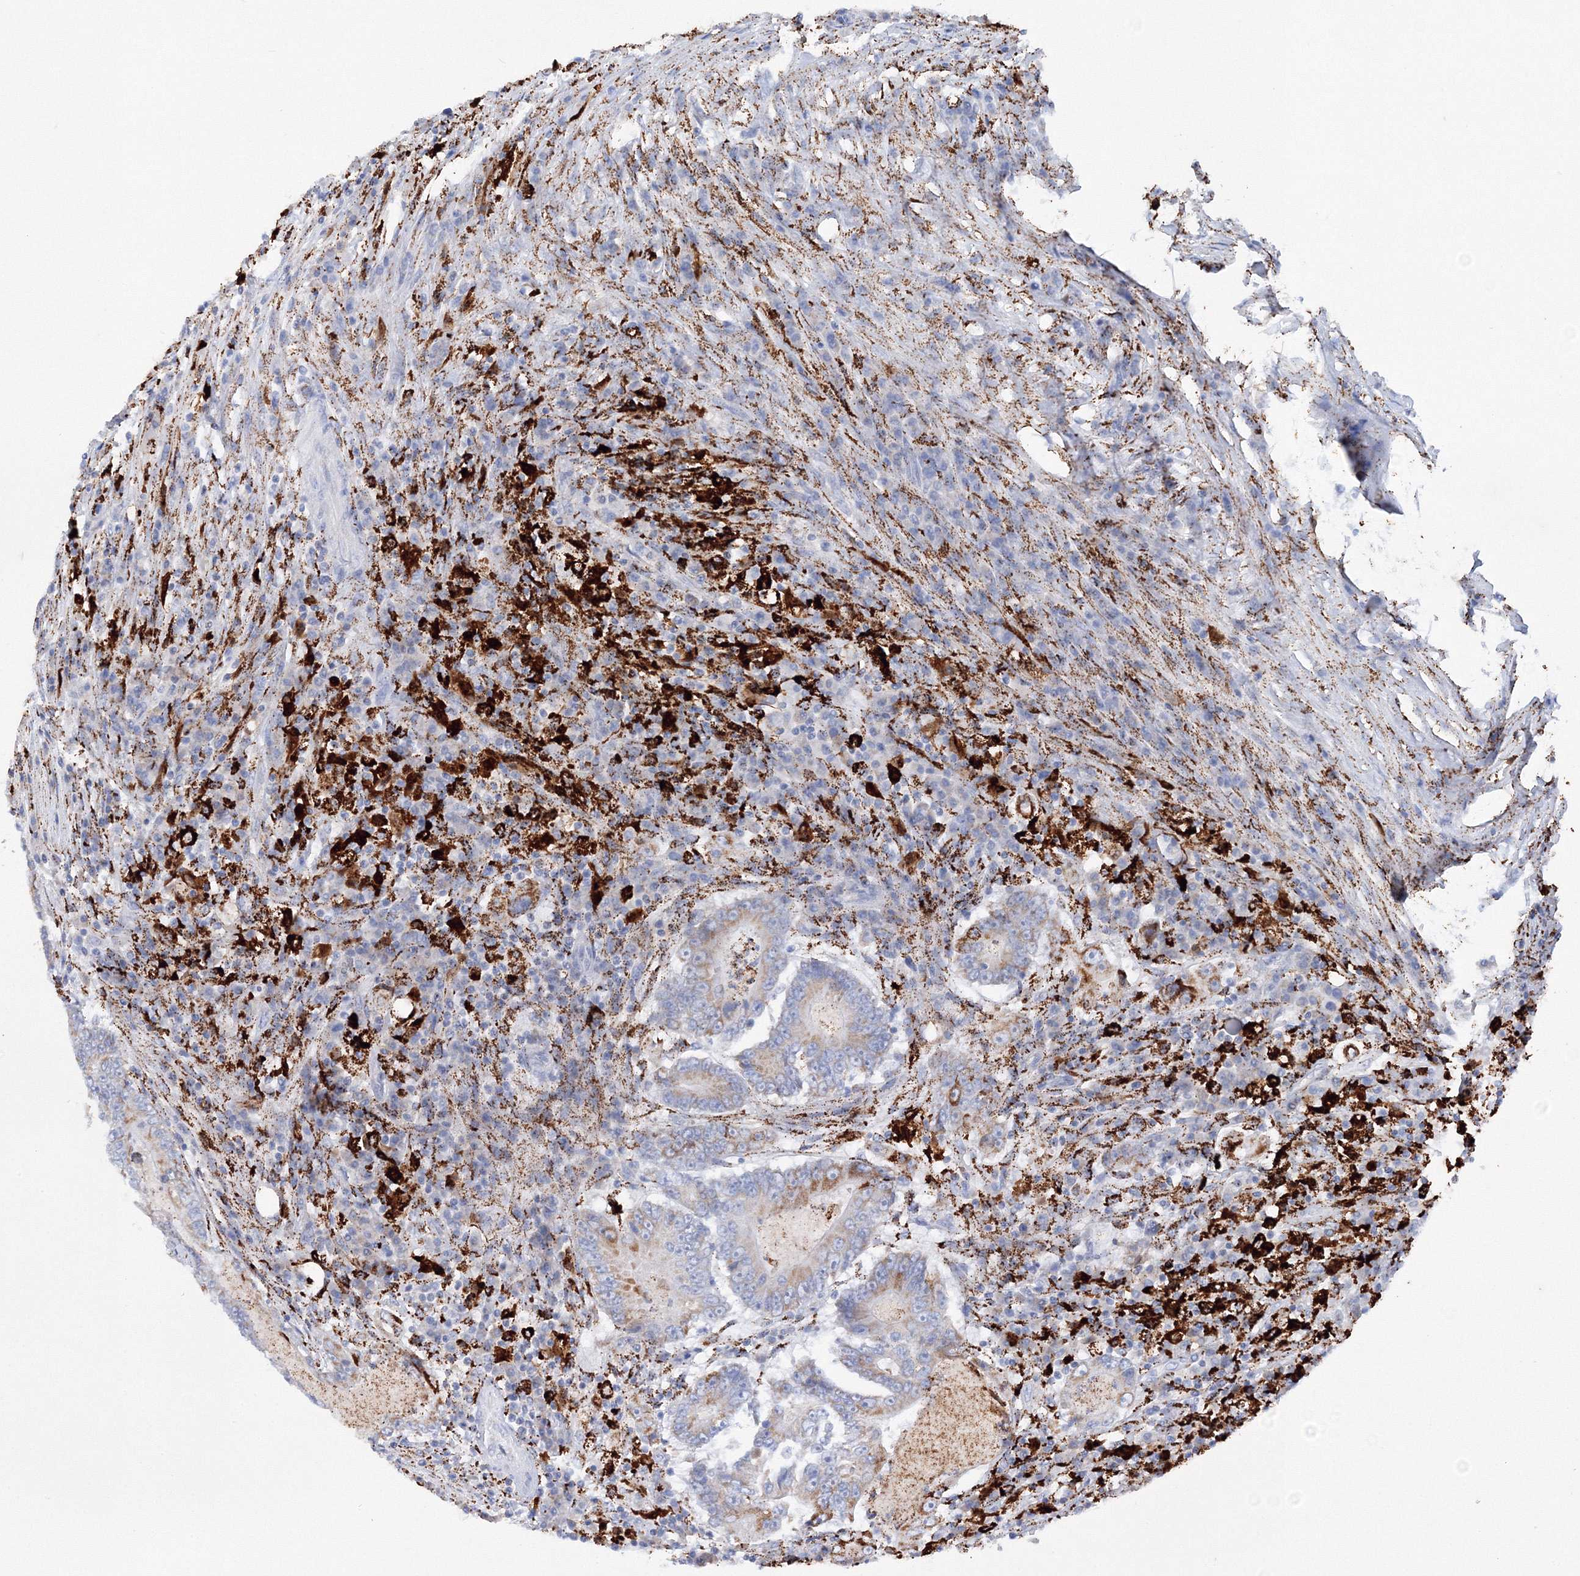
{"staining": {"intensity": "moderate", "quantity": "<25%", "location": "cytoplasmic/membranous"}, "tissue": "colorectal cancer", "cell_type": "Tumor cells", "image_type": "cancer", "snomed": [{"axis": "morphology", "description": "Adenocarcinoma, NOS"}, {"axis": "topography", "description": "Colon"}], "caption": "Immunohistochemistry histopathology image of colorectal cancer (adenocarcinoma) stained for a protein (brown), which displays low levels of moderate cytoplasmic/membranous expression in approximately <25% of tumor cells.", "gene": "MERTK", "patient": {"sex": "male", "age": 83}}